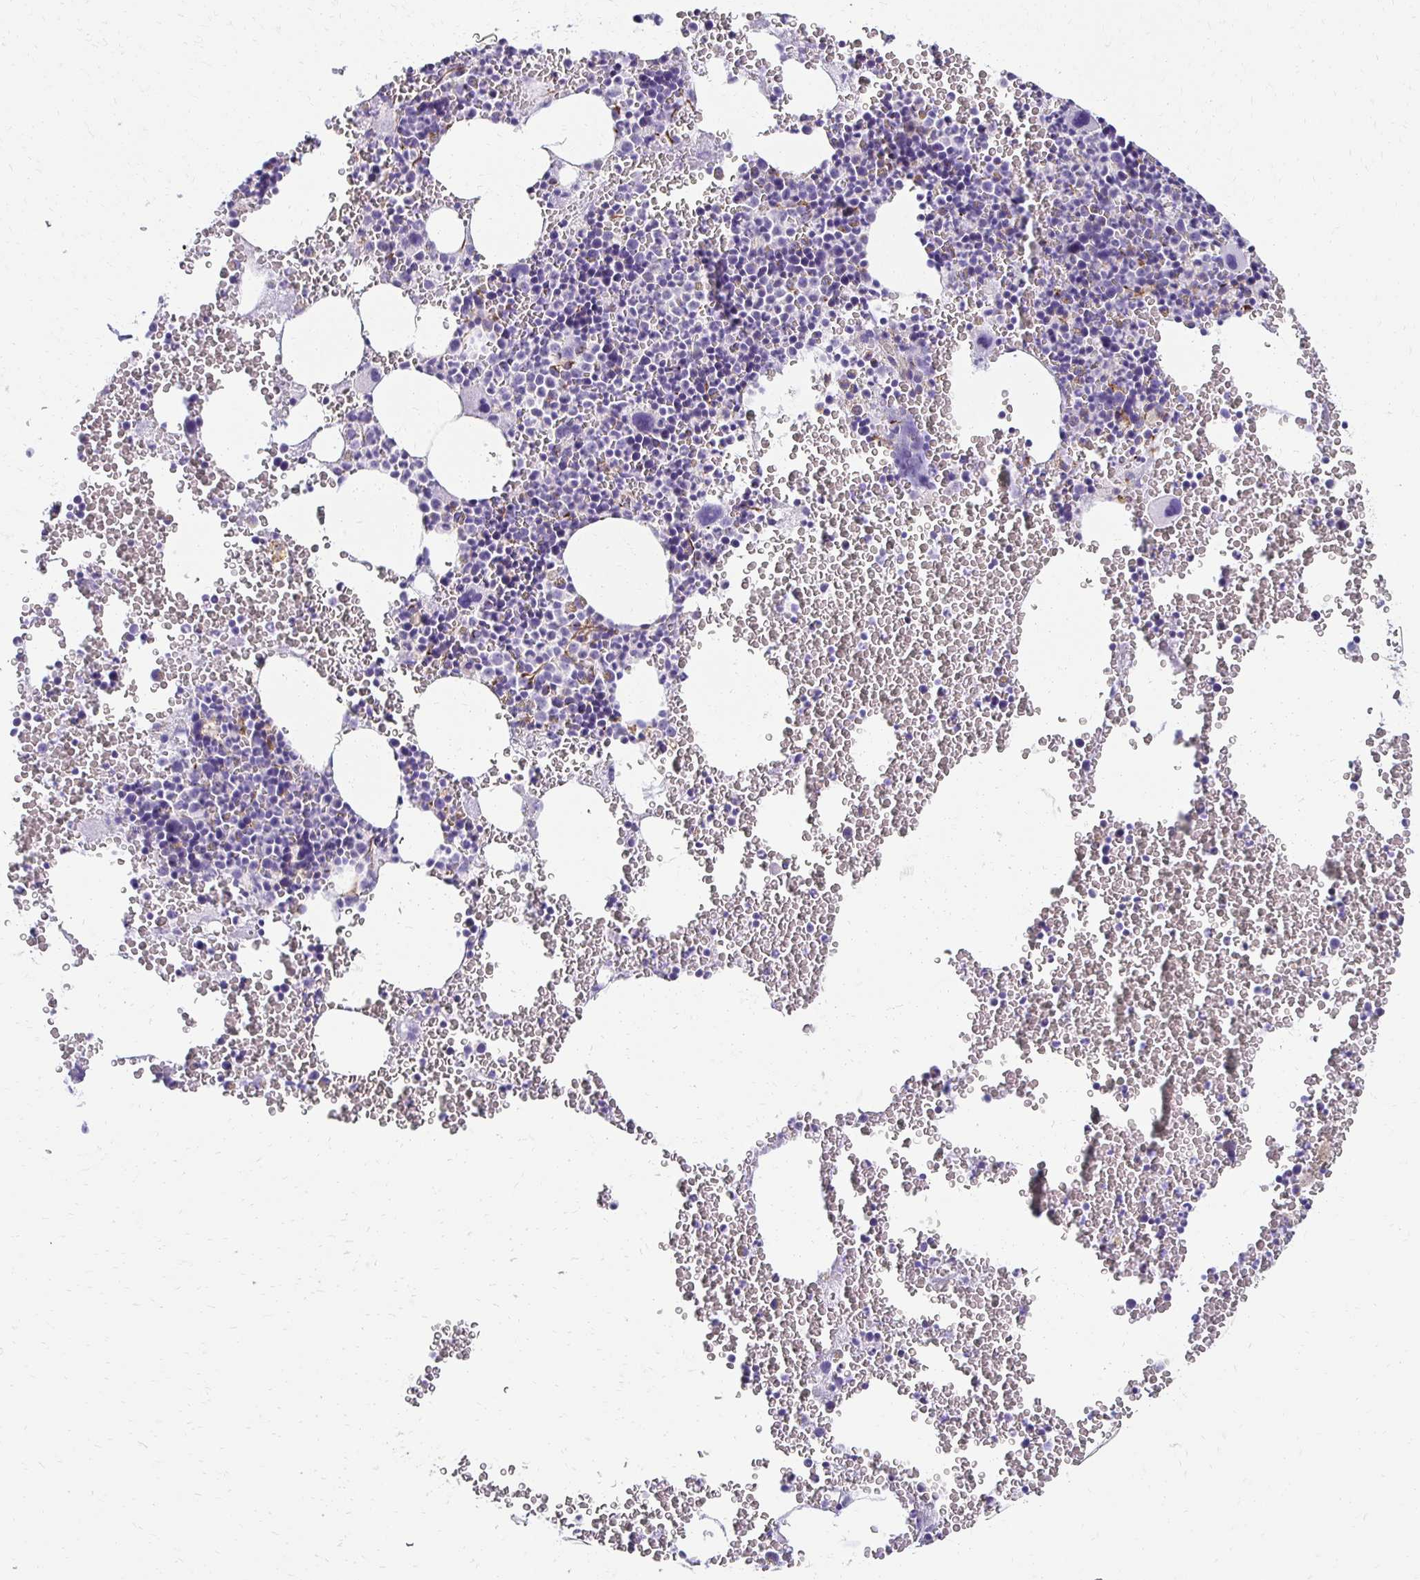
{"staining": {"intensity": "negative", "quantity": "none", "location": "none"}, "tissue": "bone marrow", "cell_type": "Hematopoietic cells", "image_type": "normal", "snomed": [{"axis": "morphology", "description": "Normal tissue, NOS"}, {"axis": "topography", "description": "Bone marrow"}], "caption": "Histopathology image shows no significant protein expression in hematopoietic cells of unremarkable bone marrow.", "gene": "TMEM54", "patient": {"sex": "male", "age": 47}}